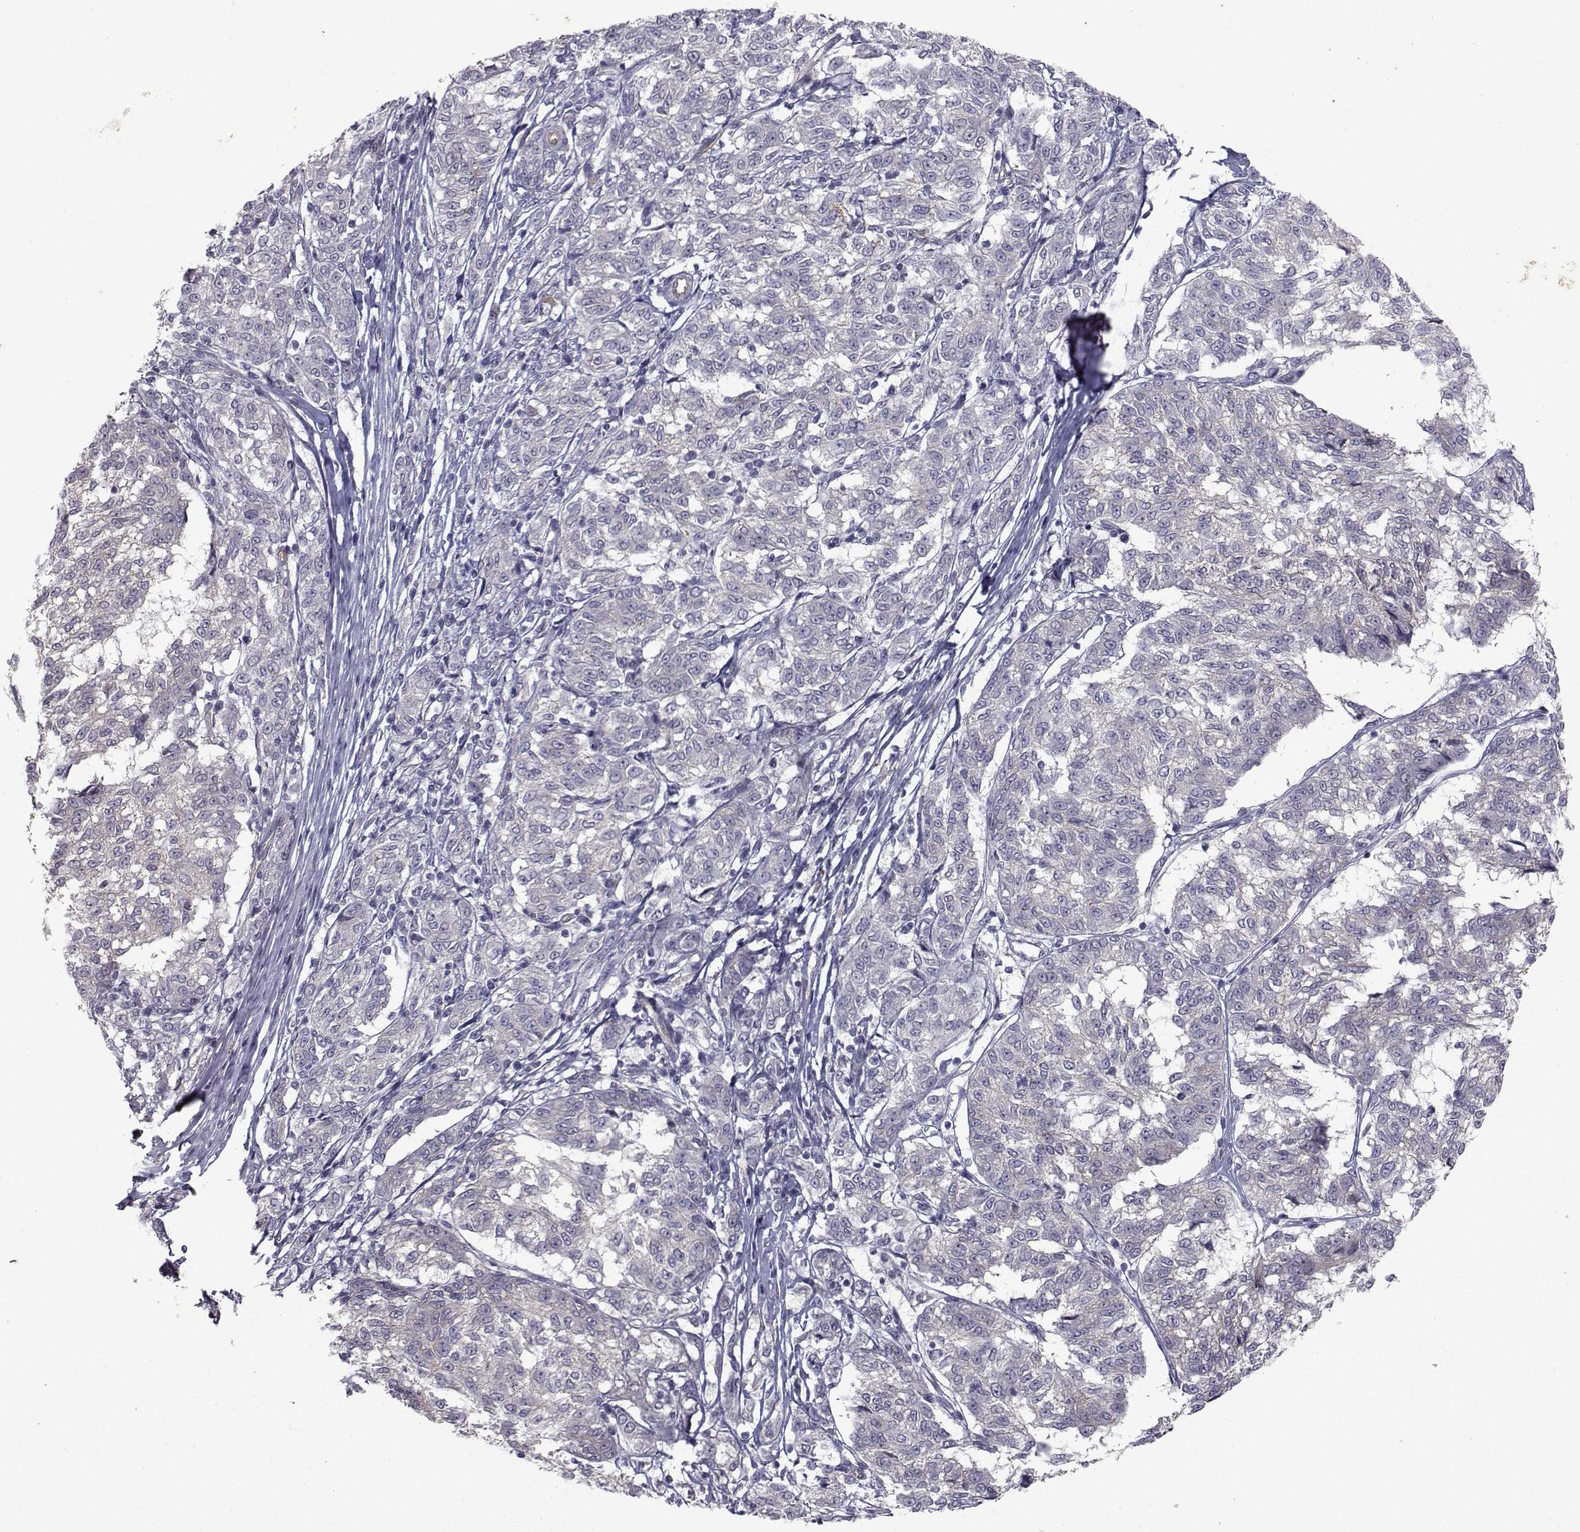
{"staining": {"intensity": "negative", "quantity": "none", "location": "none"}, "tissue": "melanoma", "cell_type": "Tumor cells", "image_type": "cancer", "snomed": [{"axis": "morphology", "description": "Malignant melanoma, NOS"}, {"axis": "topography", "description": "Skin"}], "caption": "Protein analysis of malignant melanoma displays no significant staining in tumor cells.", "gene": "OPRD1", "patient": {"sex": "female", "age": 72}}